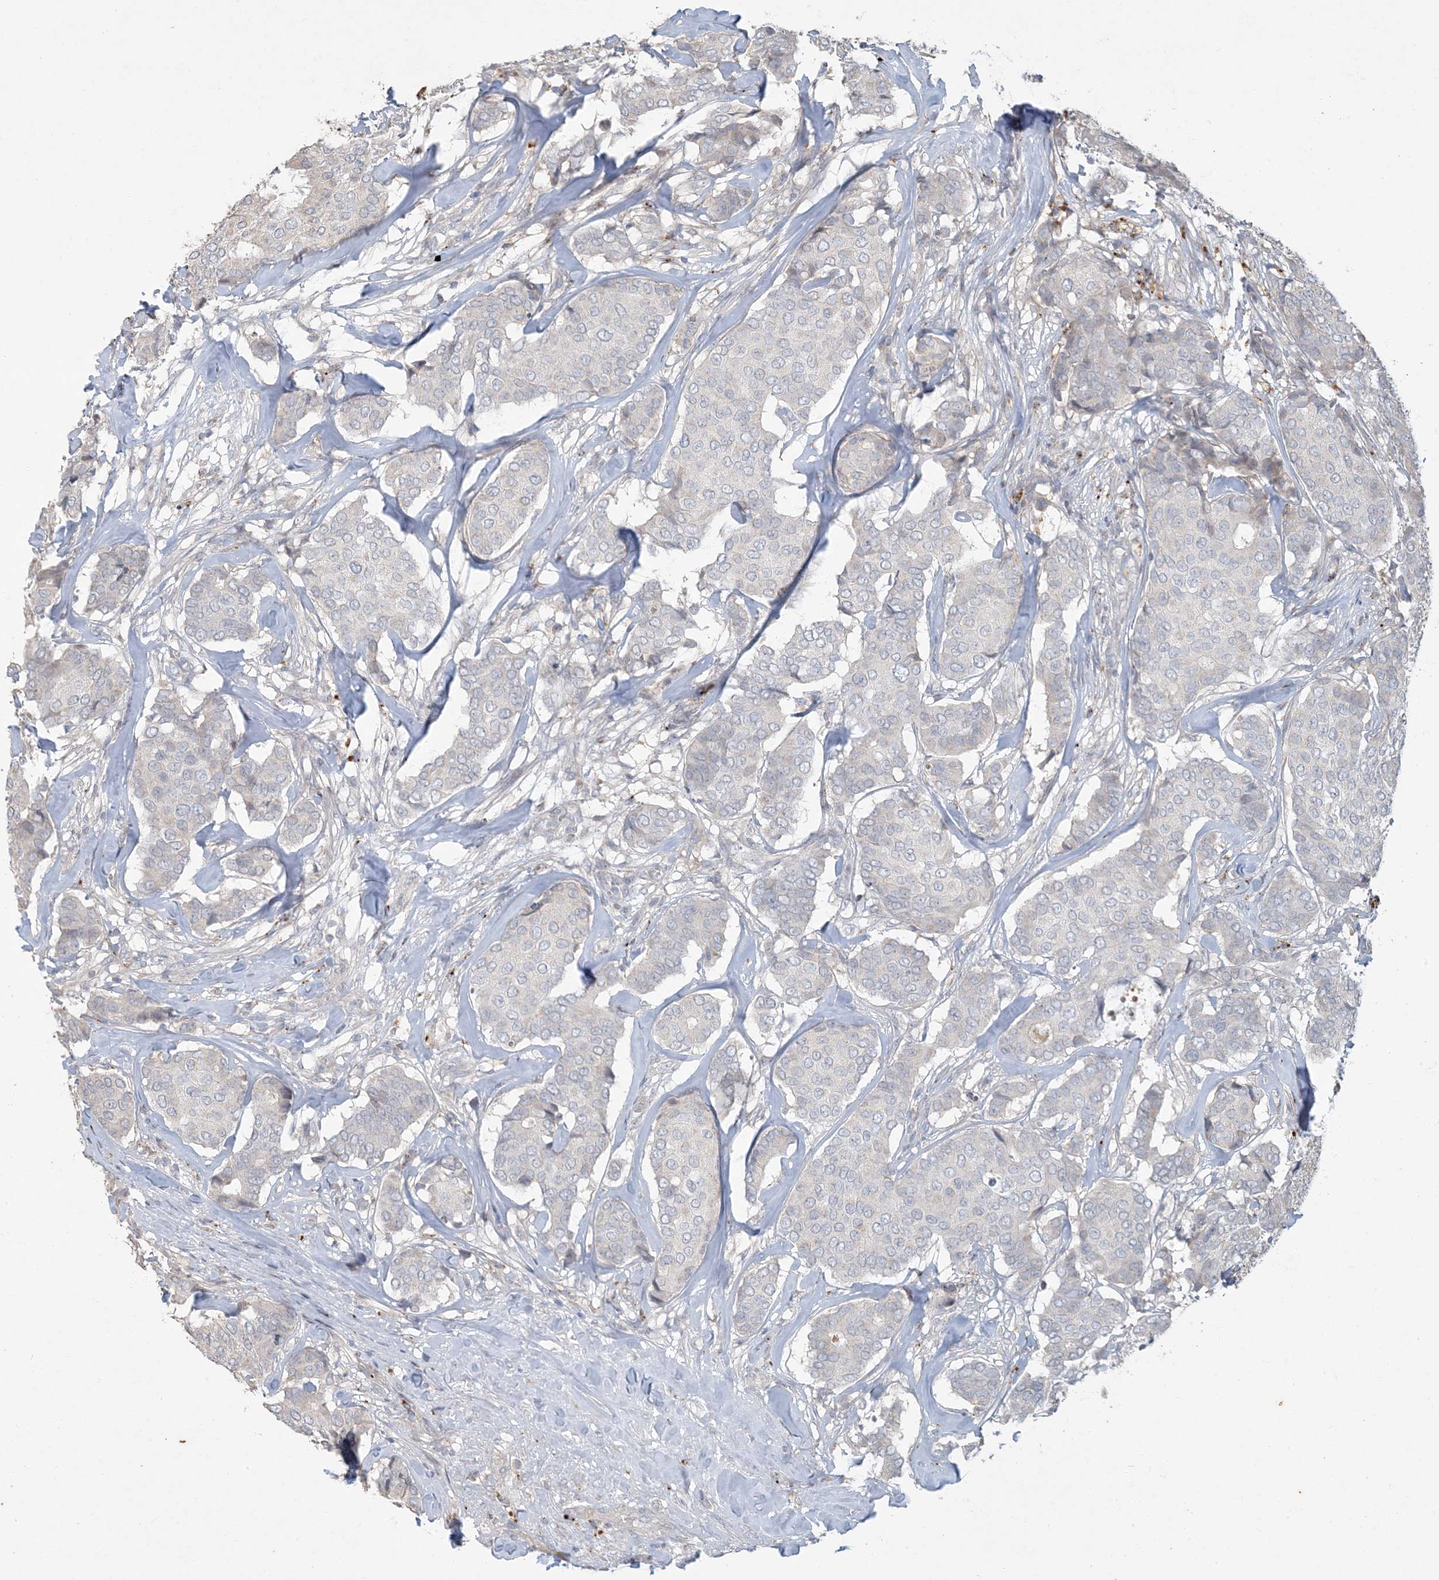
{"staining": {"intensity": "negative", "quantity": "none", "location": "none"}, "tissue": "breast cancer", "cell_type": "Tumor cells", "image_type": "cancer", "snomed": [{"axis": "morphology", "description": "Duct carcinoma"}, {"axis": "topography", "description": "Breast"}], "caption": "This is an immunohistochemistry histopathology image of human breast cancer. There is no staining in tumor cells.", "gene": "LTN1", "patient": {"sex": "female", "age": 75}}